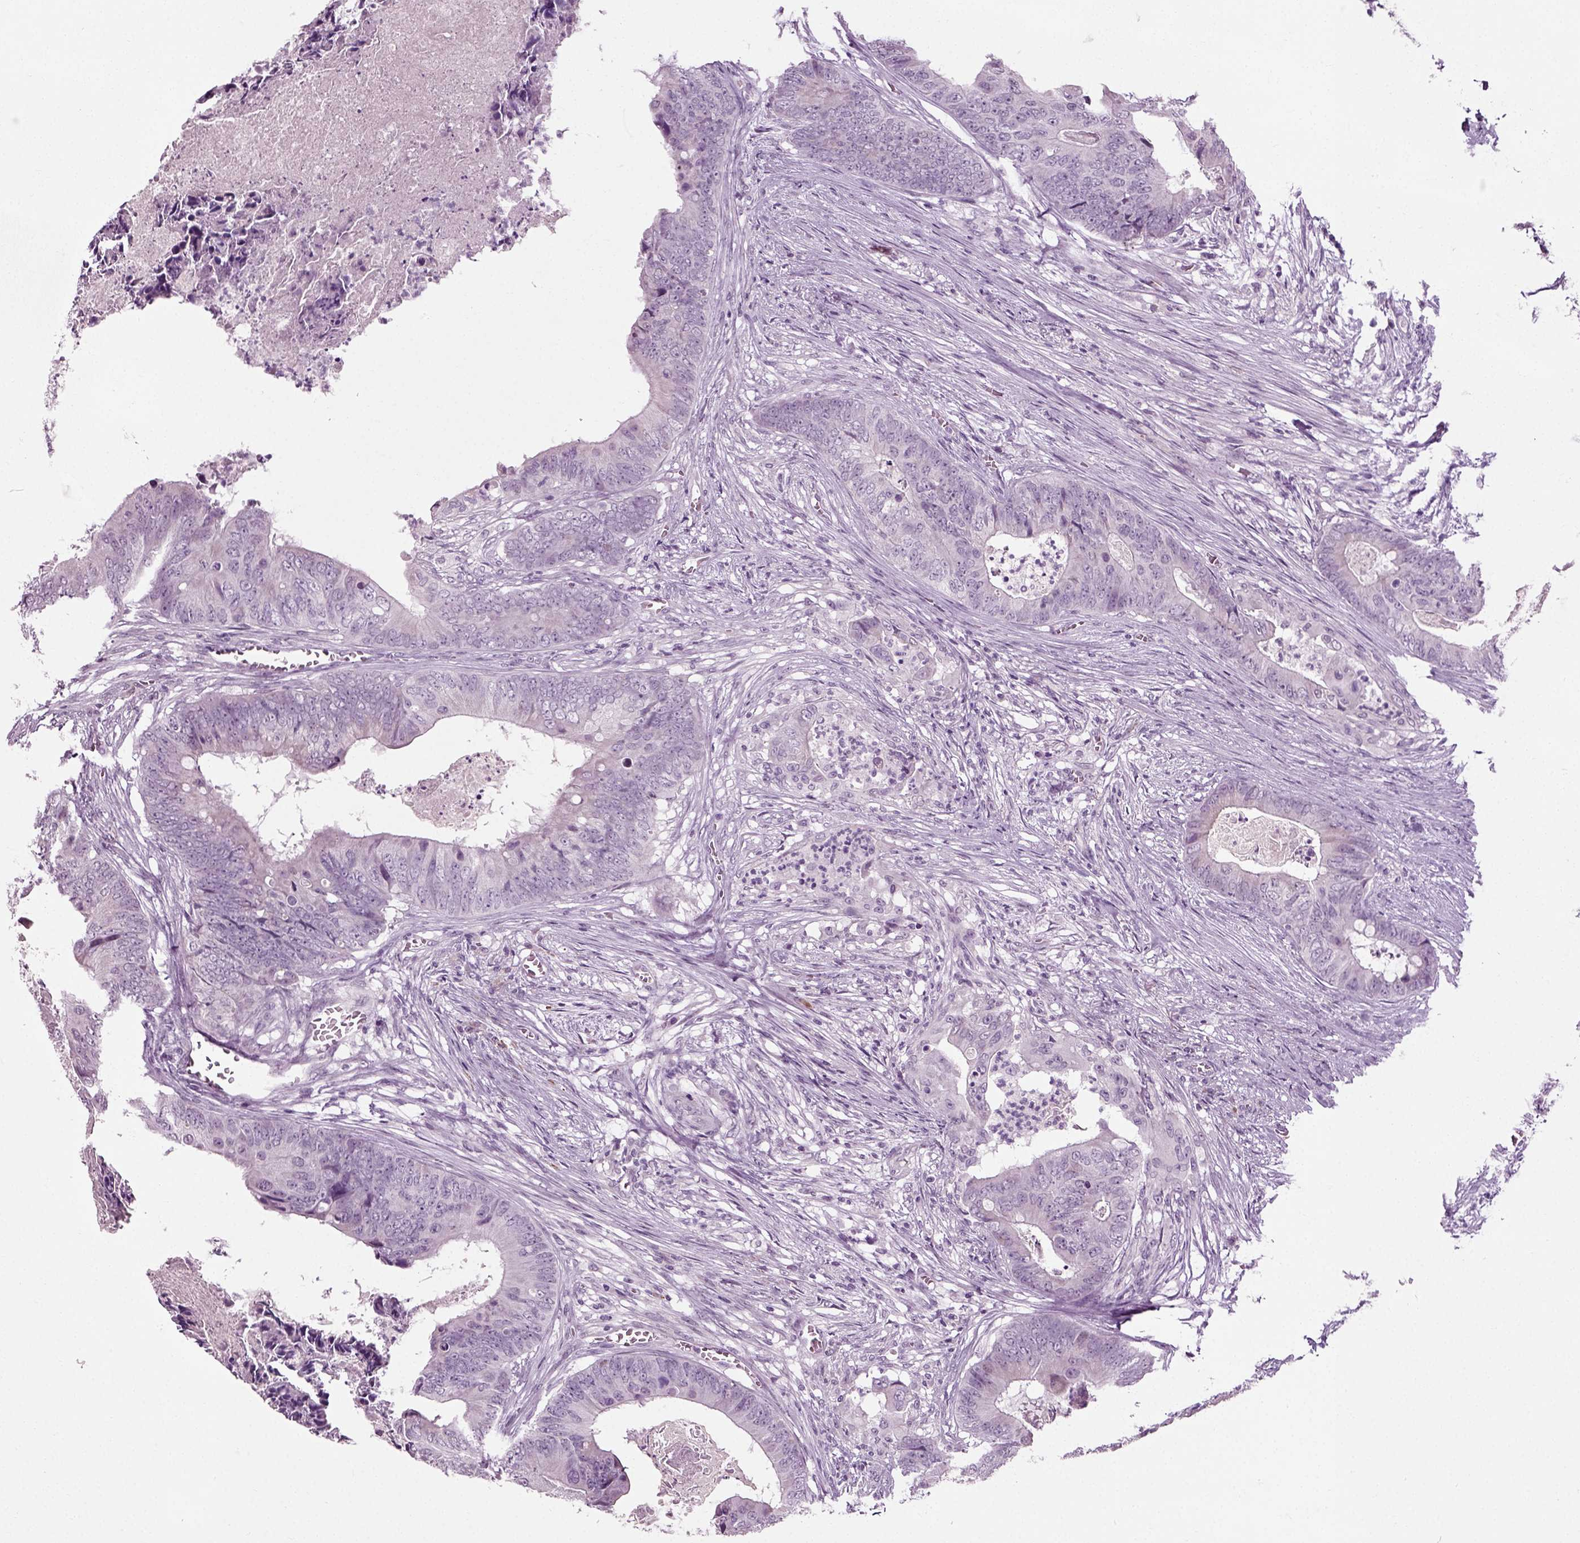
{"staining": {"intensity": "negative", "quantity": "none", "location": "none"}, "tissue": "colorectal cancer", "cell_type": "Tumor cells", "image_type": "cancer", "snomed": [{"axis": "morphology", "description": "Adenocarcinoma, NOS"}, {"axis": "topography", "description": "Colon"}], "caption": "Colorectal cancer (adenocarcinoma) stained for a protein using immunohistochemistry shows no staining tumor cells.", "gene": "SLC26A8", "patient": {"sex": "male", "age": 84}}